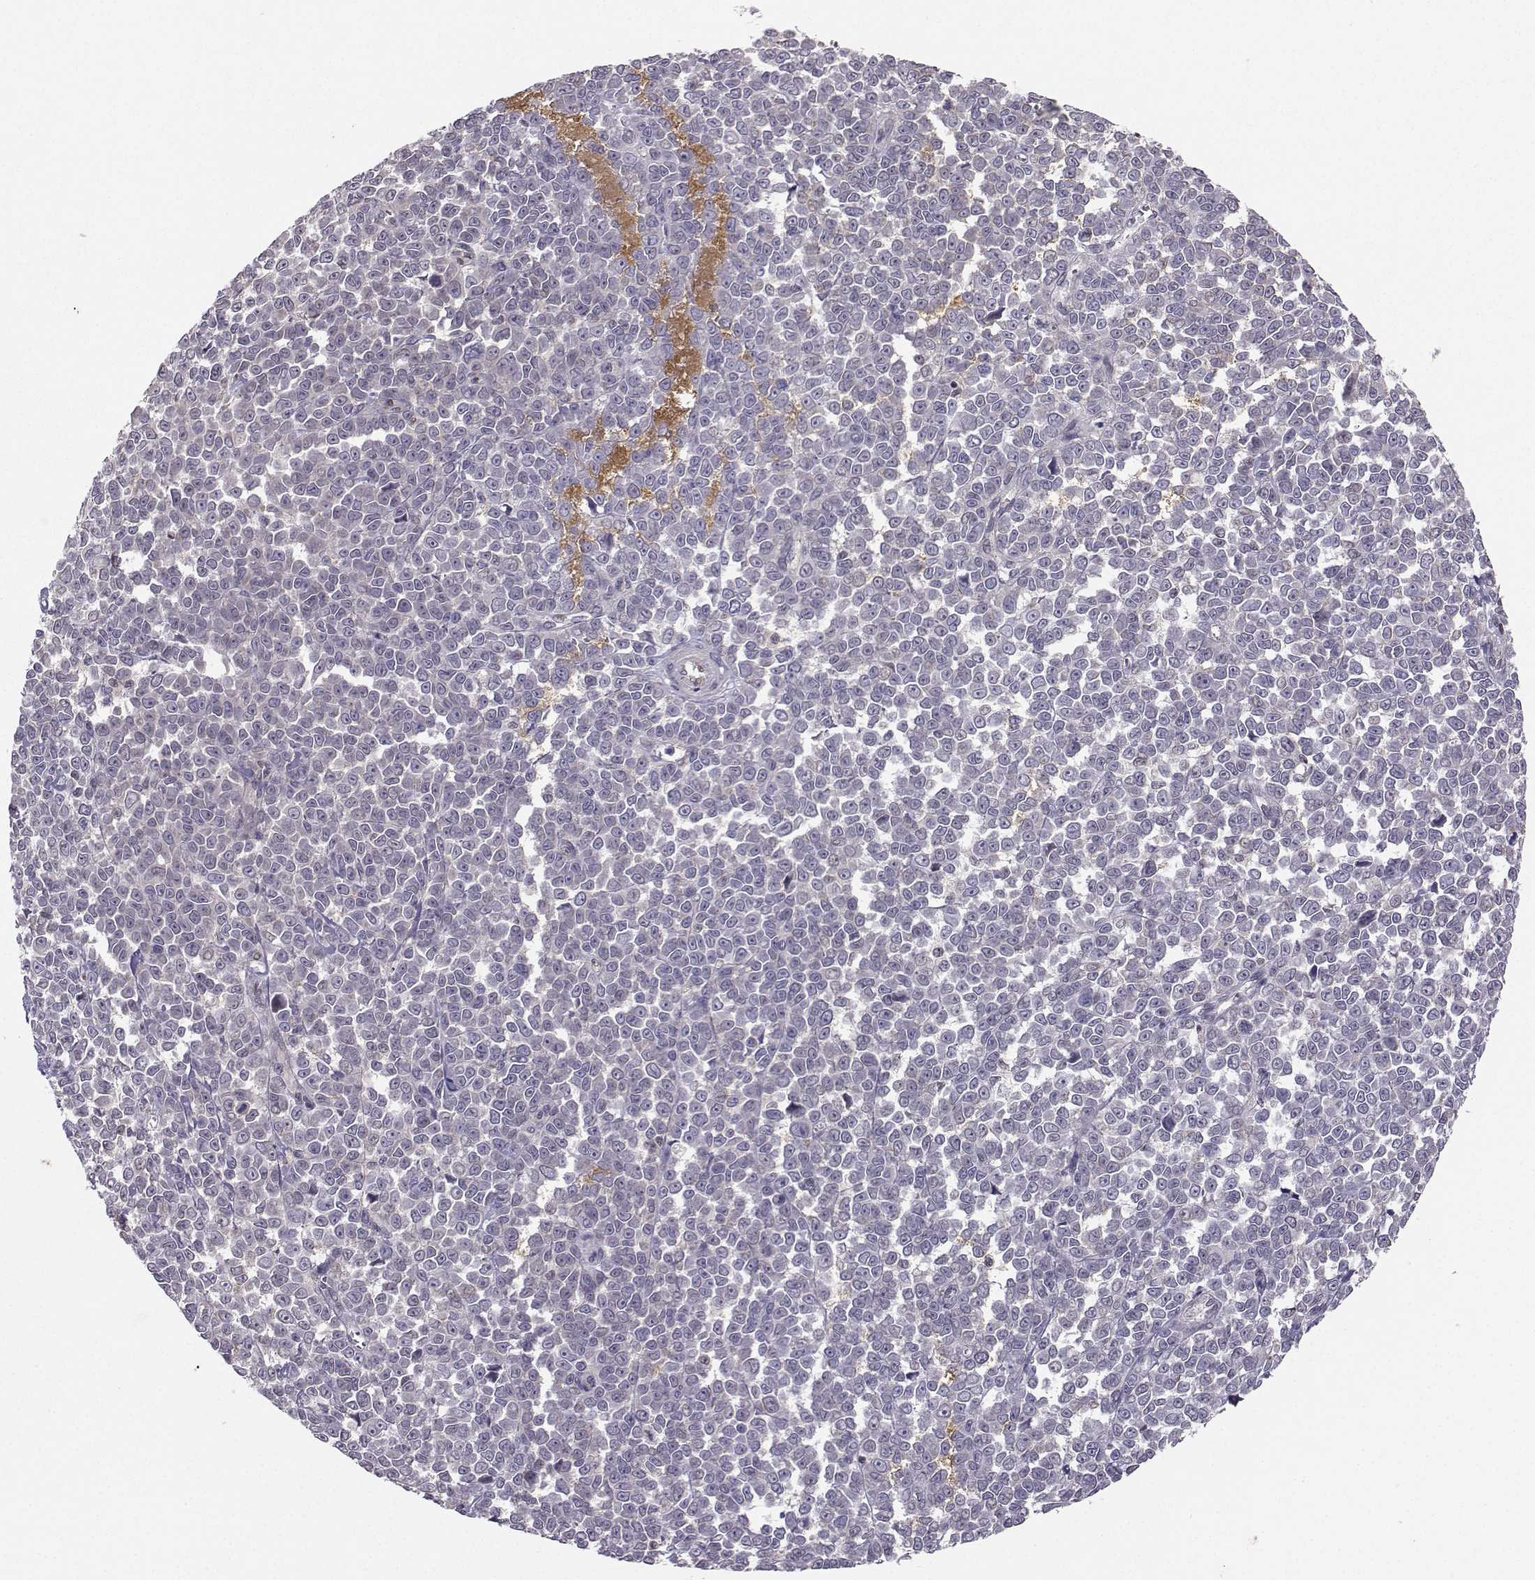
{"staining": {"intensity": "negative", "quantity": "none", "location": "none"}, "tissue": "melanoma", "cell_type": "Tumor cells", "image_type": "cancer", "snomed": [{"axis": "morphology", "description": "Malignant melanoma, NOS"}, {"axis": "topography", "description": "Skin"}], "caption": "DAB (3,3'-diaminobenzidine) immunohistochemical staining of human melanoma displays no significant positivity in tumor cells.", "gene": "PKP2", "patient": {"sex": "female", "age": 95}}